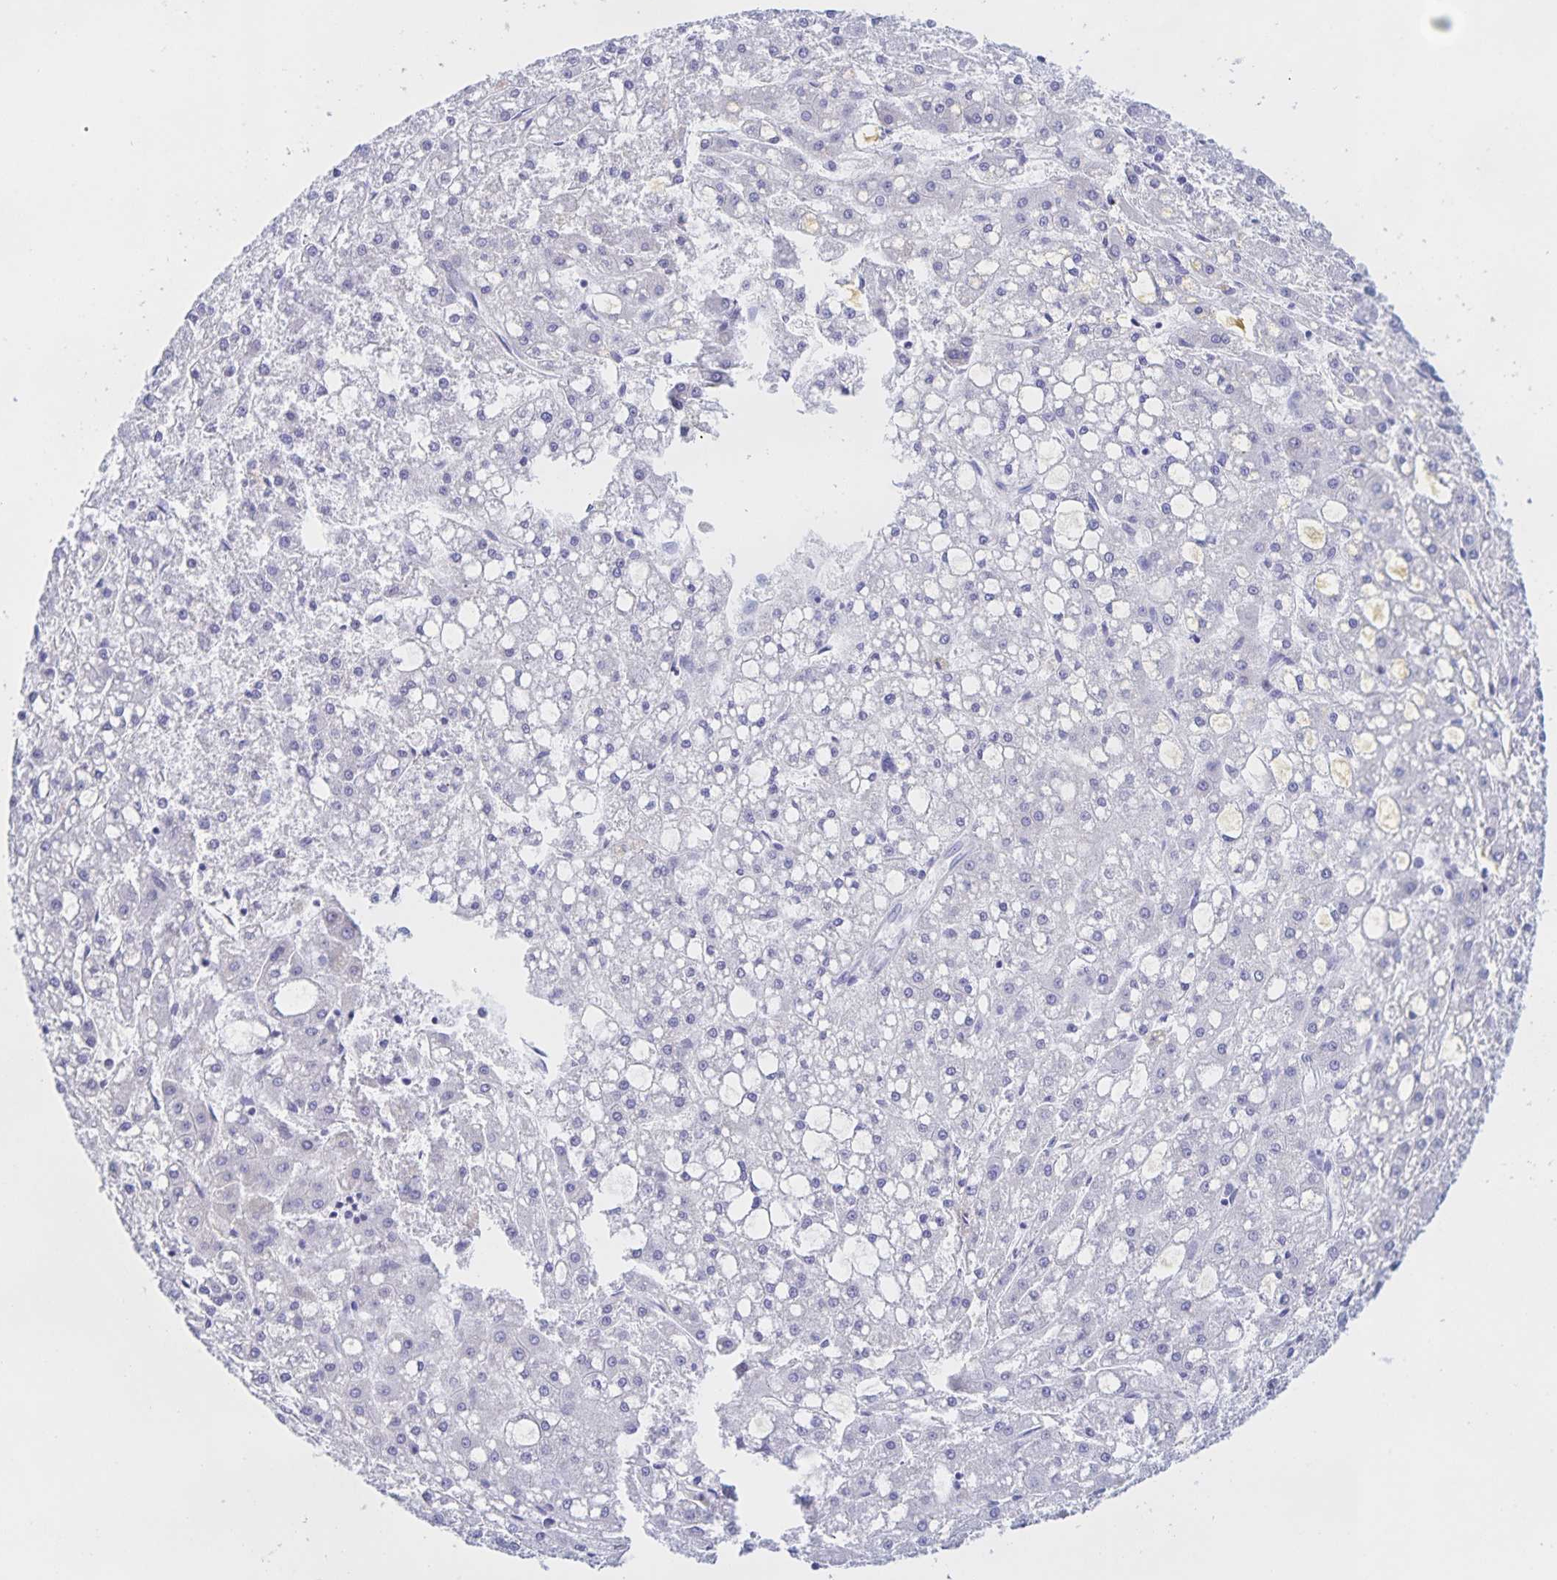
{"staining": {"intensity": "negative", "quantity": "none", "location": "none"}, "tissue": "liver cancer", "cell_type": "Tumor cells", "image_type": "cancer", "snomed": [{"axis": "morphology", "description": "Carcinoma, Hepatocellular, NOS"}, {"axis": "topography", "description": "Liver"}], "caption": "Immunohistochemistry (IHC) histopathology image of neoplastic tissue: liver cancer stained with DAB reveals no significant protein expression in tumor cells.", "gene": "CATSPER4", "patient": {"sex": "male", "age": 67}}